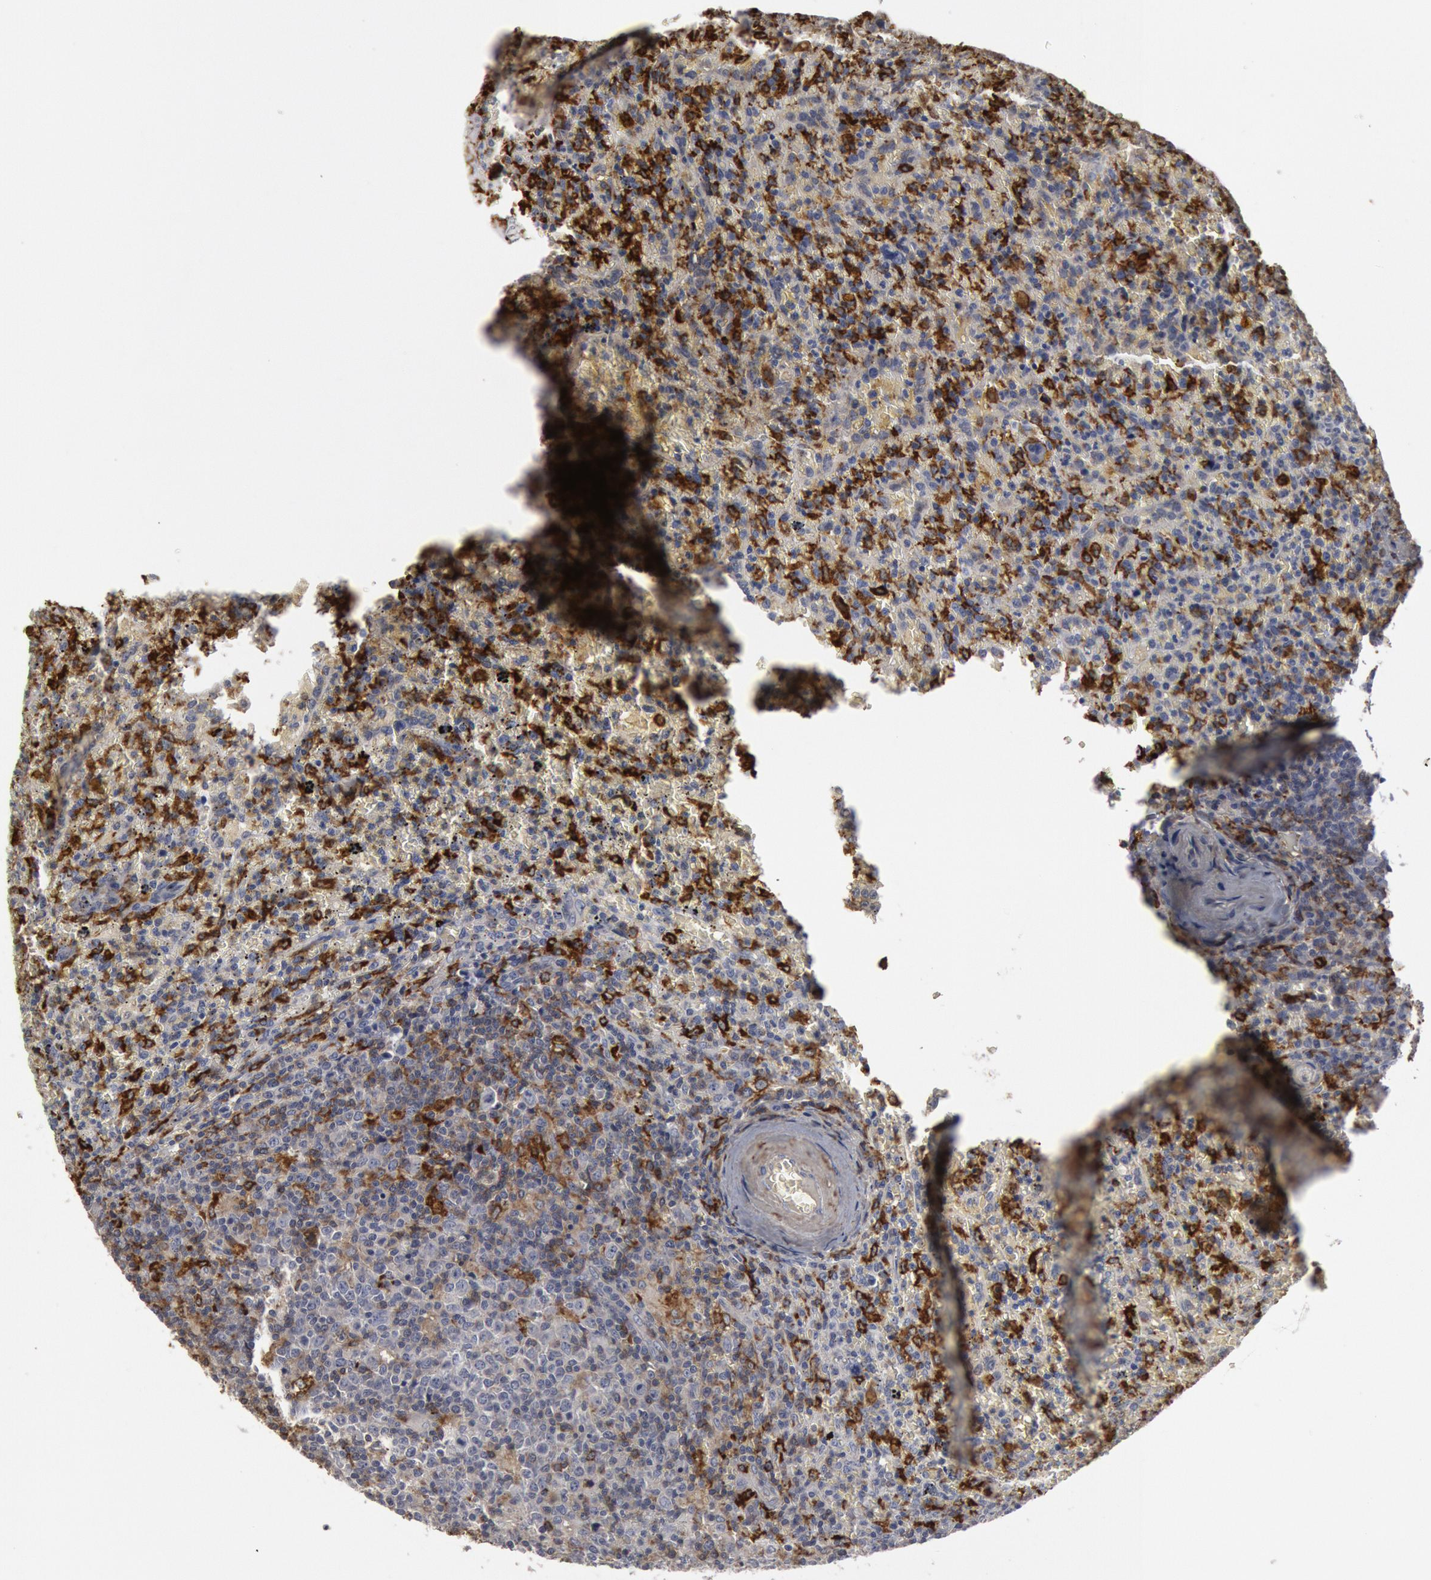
{"staining": {"intensity": "moderate", "quantity": "<25%", "location": "cytoplasmic/membranous"}, "tissue": "lymphoma", "cell_type": "Tumor cells", "image_type": "cancer", "snomed": [{"axis": "morphology", "description": "Malignant lymphoma, non-Hodgkin's type, High grade"}, {"axis": "topography", "description": "Spleen"}, {"axis": "topography", "description": "Lymph node"}], "caption": "Immunohistochemistry staining of lymphoma, which exhibits low levels of moderate cytoplasmic/membranous positivity in about <25% of tumor cells indicating moderate cytoplasmic/membranous protein positivity. The staining was performed using DAB (3,3'-diaminobenzidine) (brown) for protein detection and nuclei were counterstained in hematoxylin (blue).", "gene": "C1QC", "patient": {"sex": "female", "age": 70}}